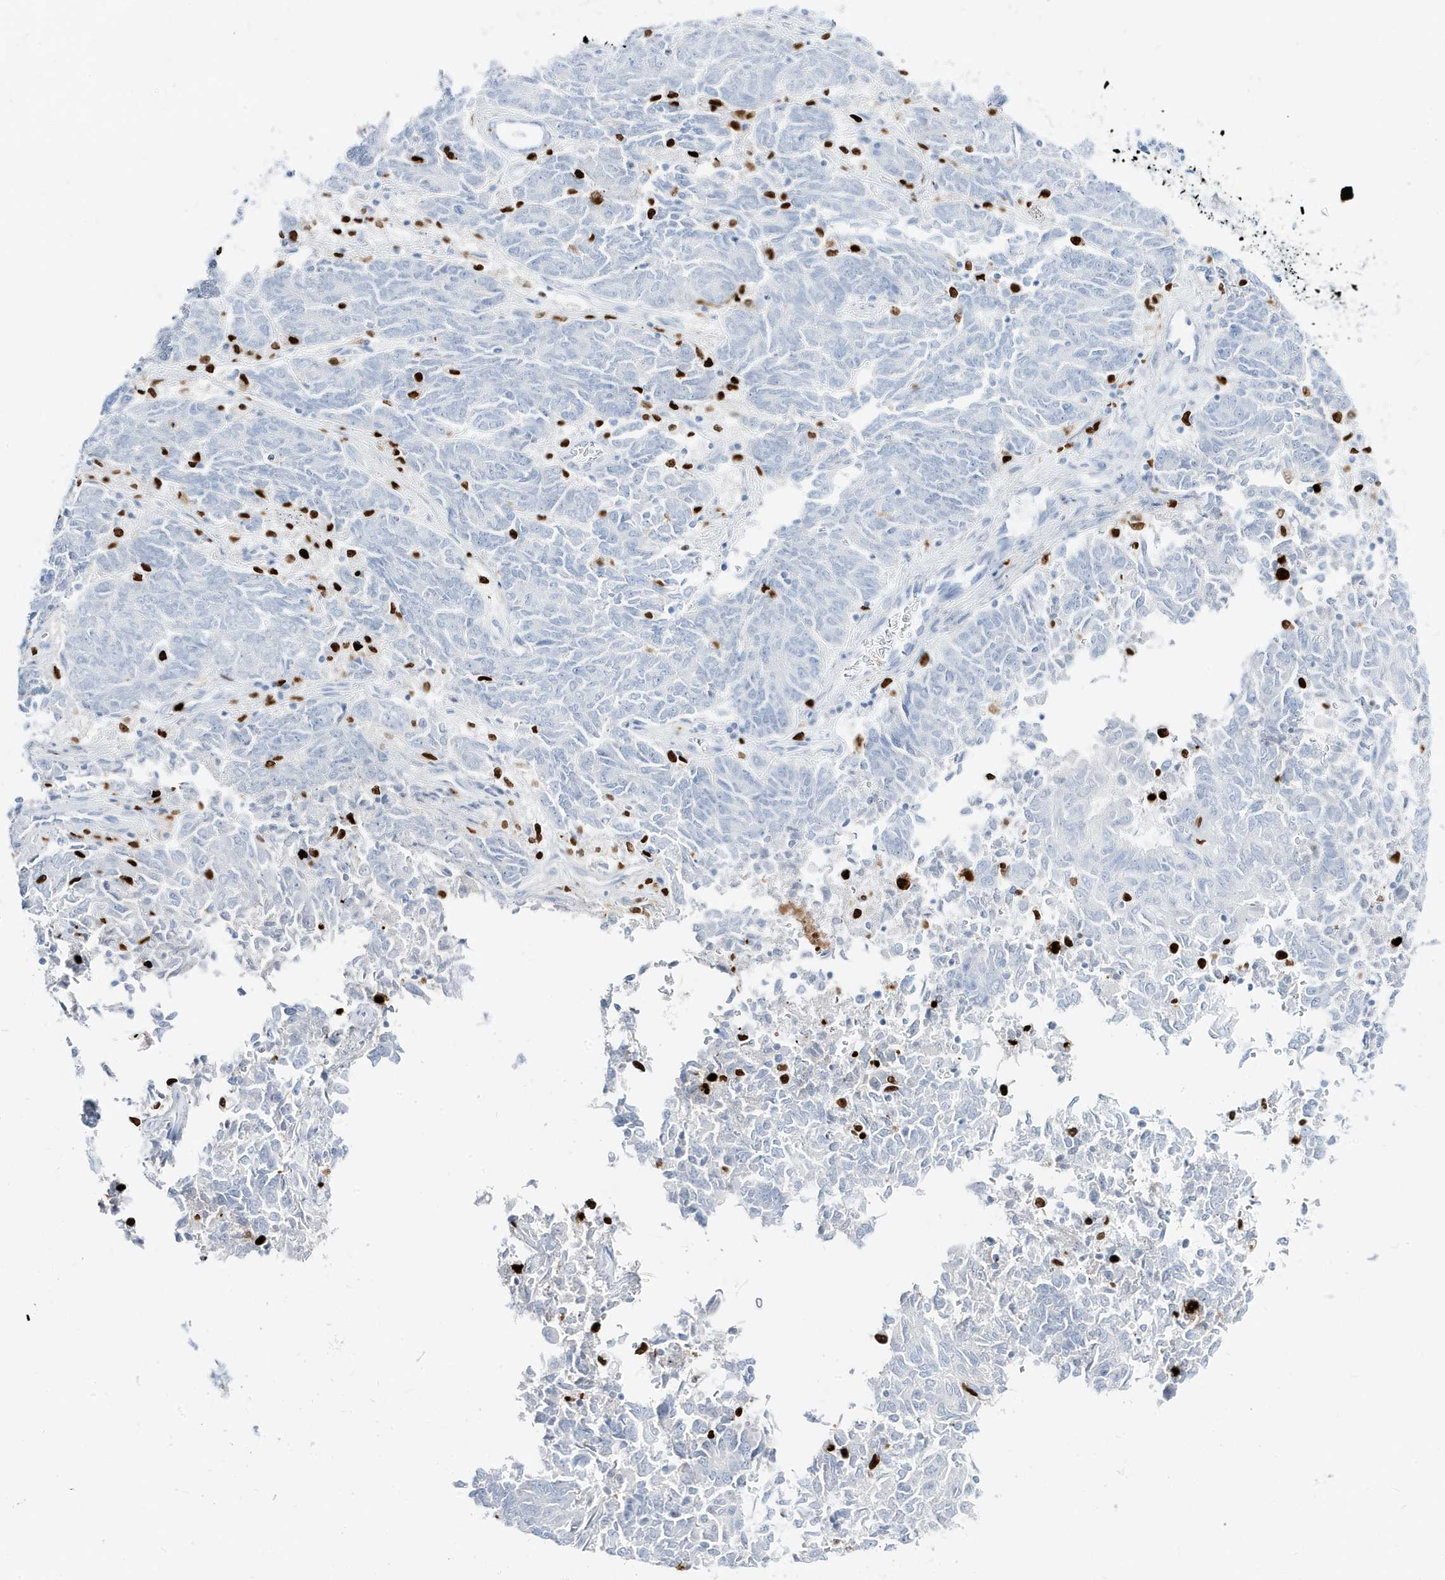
{"staining": {"intensity": "negative", "quantity": "none", "location": "none"}, "tissue": "endometrial cancer", "cell_type": "Tumor cells", "image_type": "cancer", "snomed": [{"axis": "morphology", "description": "Adenocarcinoma, NOS"}, {"axis": "topography", "description": "Endometrium"}], "caption": "DAB immunohistochemical staining of endometrial cancer displays no significant positivity in tumor cells.", "gene": "MNDA", "patient": {"sex": "female", "age": 80}}